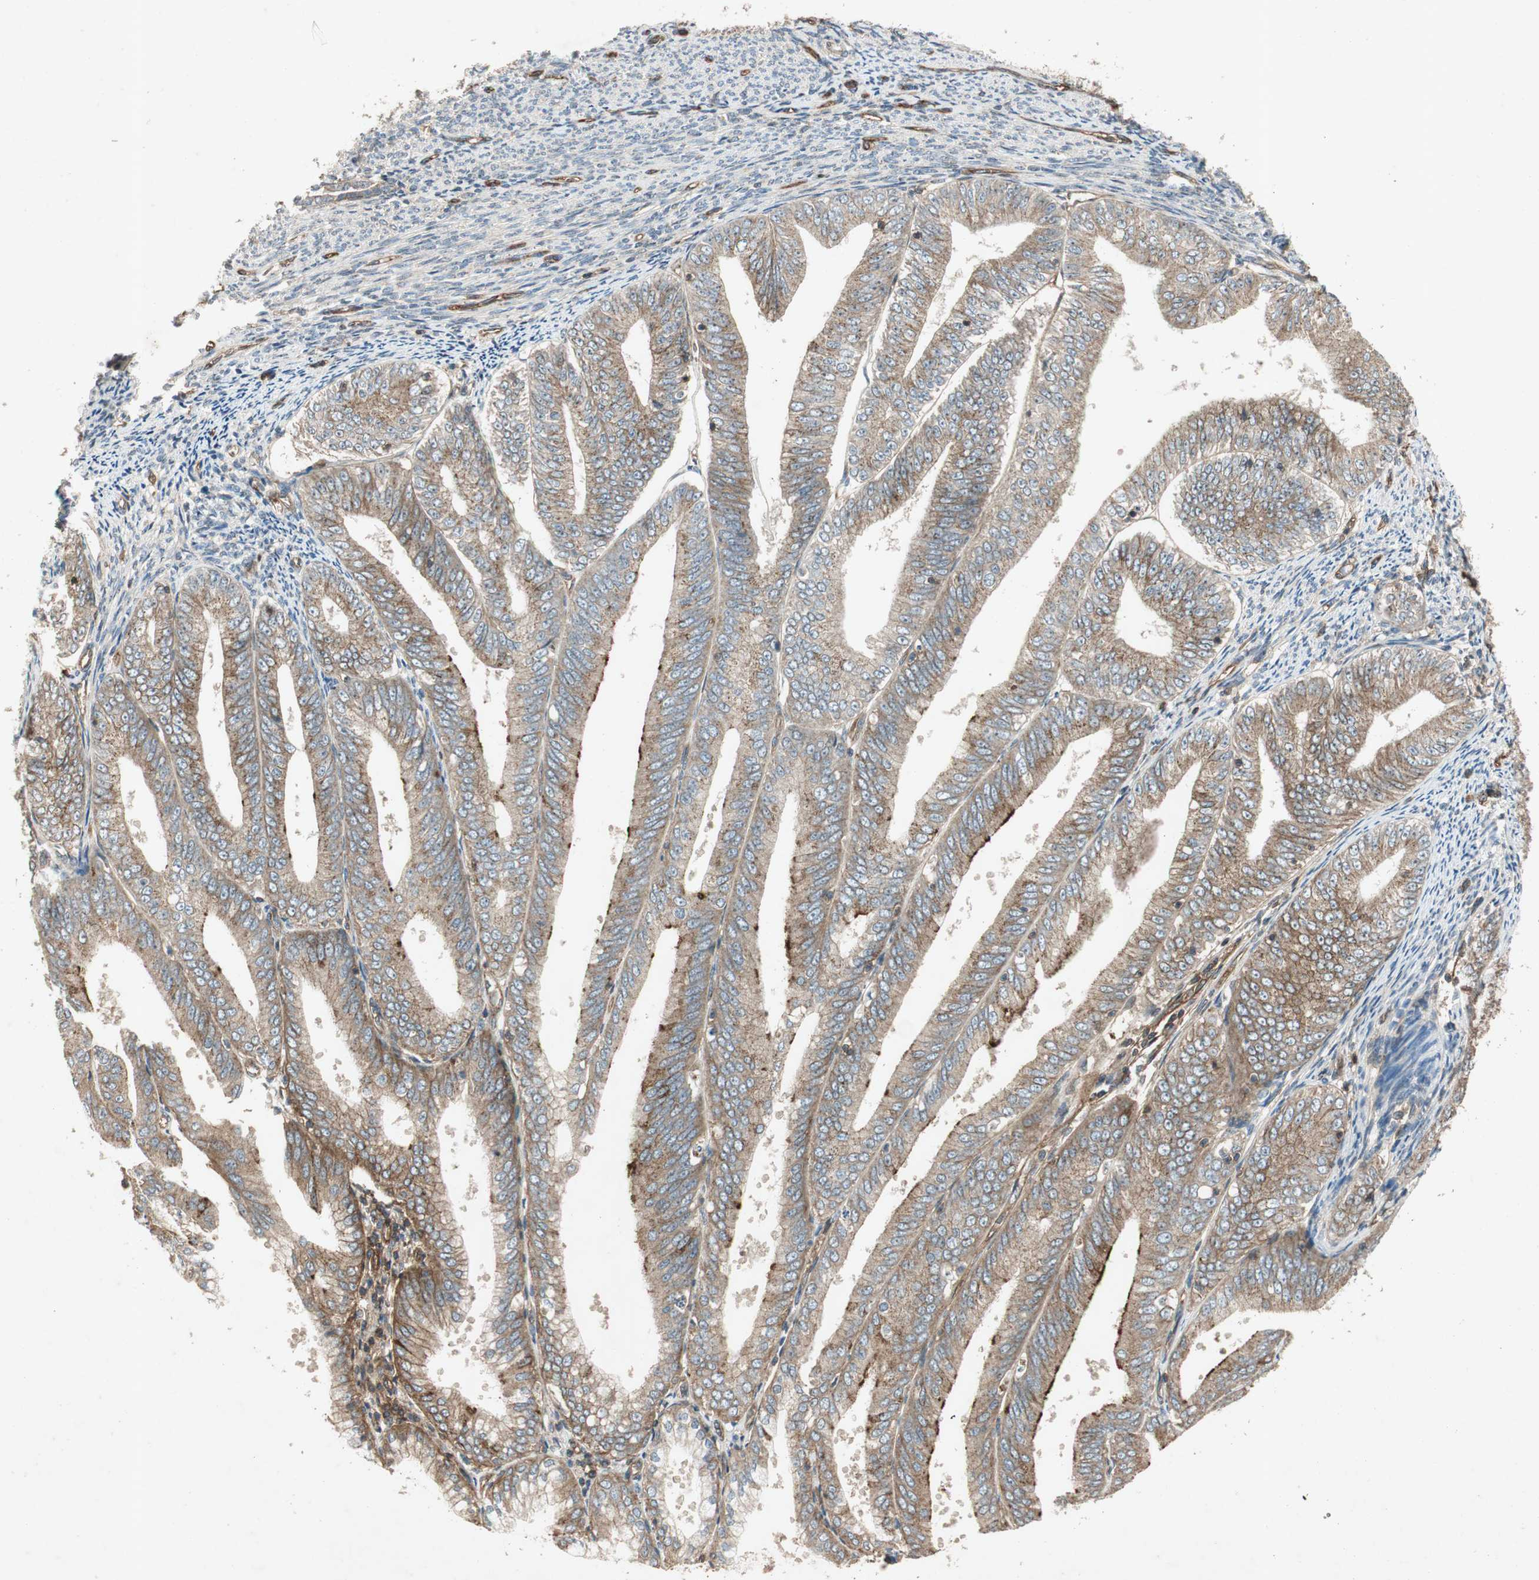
{"staining": {"intensity": "moderate", "quantity": ">75%", "location": "cytoplasmic/membranous"}, "tissue": "endometrial cancer", "cell_type": "Tumor cells", "image_type": "cancer", "snomed": [{"axis": "morphology", "description": "Adenocarcinoma, NOS"}, {"axis": "topography", "description": "Endometrium"}], "caption": "There is medium levels of moderate cytoplasmic/membranous expression in tumor cells of endometrial cancer, as demonstrated by immunohistochemical staining (brown color).", "gene": "BTN3A3", "patient": {"sex": "female", "age": 63}}